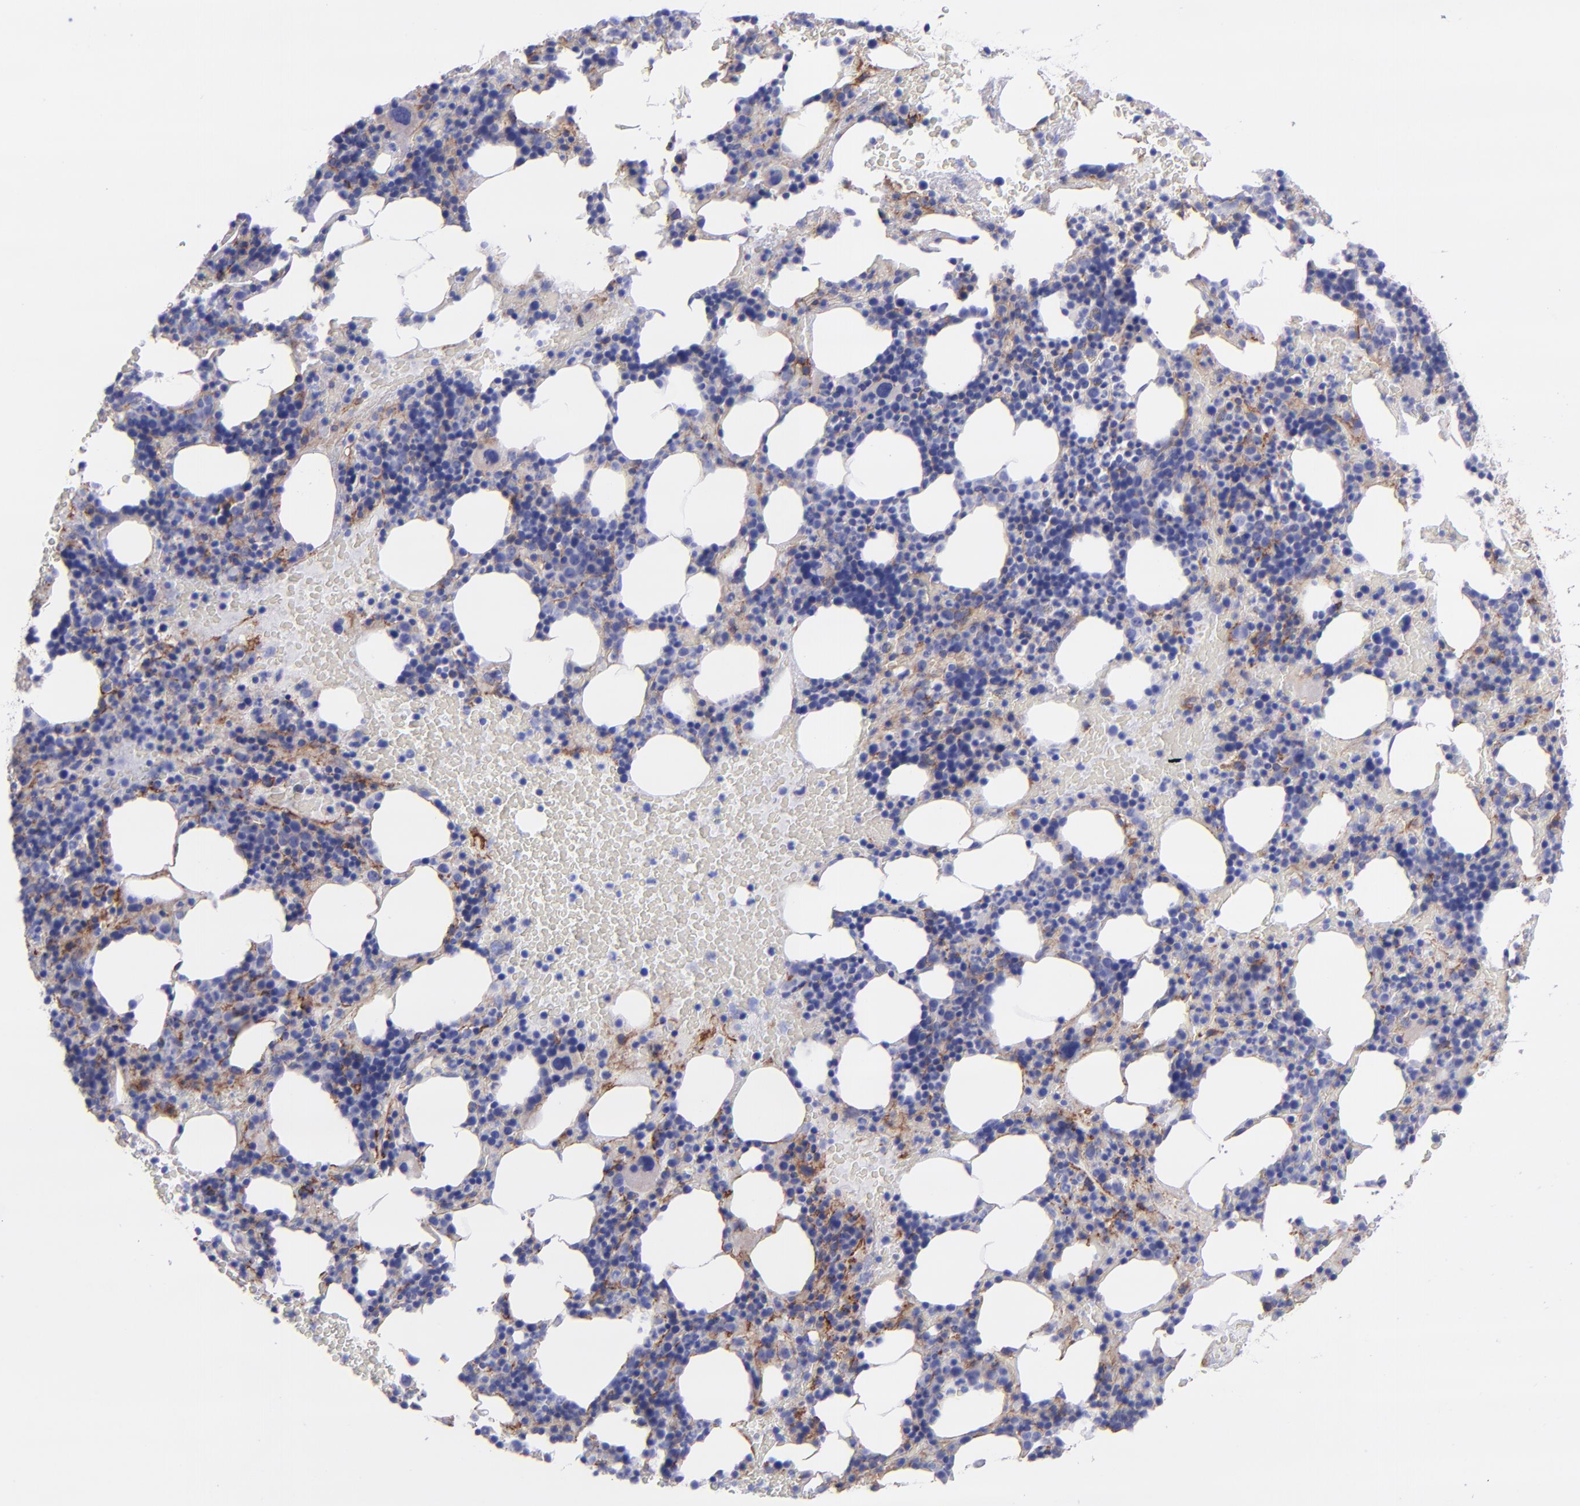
{"staining": {"intensity": "moderate", "quantity": "<25%", "location": "cytoplasmic/membranous"}, "tissue": "bone marrow", "cell_type": "Hematopoietic cells", "image_type": "normal", "snomed": [{"axis": "morphology", "description": "Normal tissue, NOS"}, {"axis": "topography", "description": "Bone marrow"}], "caption": "Protein expression by immunohistochemistry demonstrates moderate cytoplasmic/membranous expression in approximately <25% of hematopoietic cells in benign bone marrow.", "gene": "ITGAV", "patient": {"sex": "male", "age": 86}}